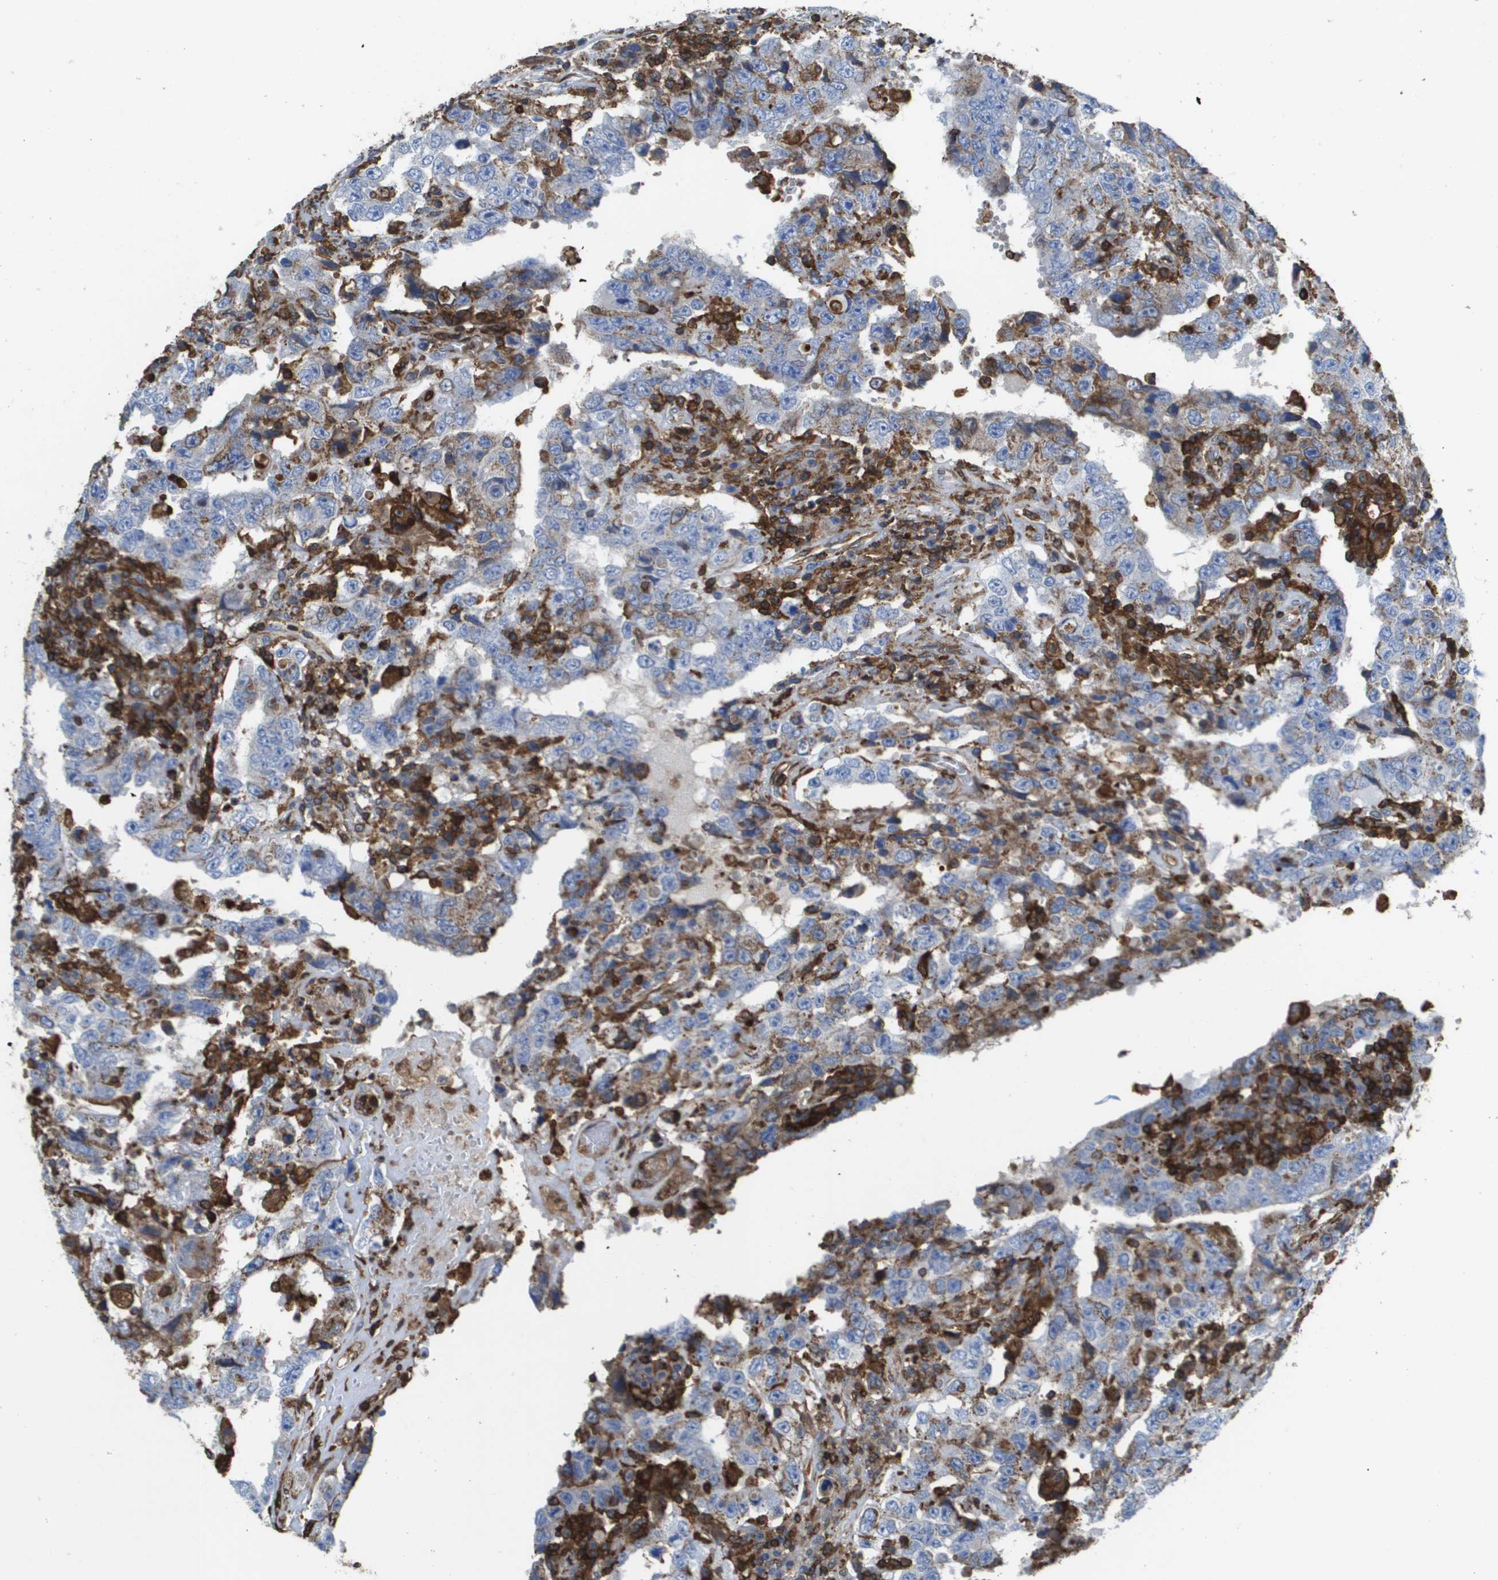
{"staining": {"intensity": "negative", "quantity": "none", "location": "none"}, "tissue": "testis cancer", "cell_type": "Tumor cells", "image_type": "cancer", "snomed": [{"axis": "morphology", "description": "Carcinoma, Embryonal, NOS"}, {"axis": "topography", "description": "Testis"}], "caption": "This photomicrograph is of embryonal carcinoma (testis) stained with immunohistochemistry (IHC) to label a protein in brown with the nuclei are counter-stained blue. There is no positivity in tumor cells. (Immunohistochemistry (ihc), brightfield microscopy, high magnification).", "gene": "PASK", "patient": {"sex": "male", "age": 26}}